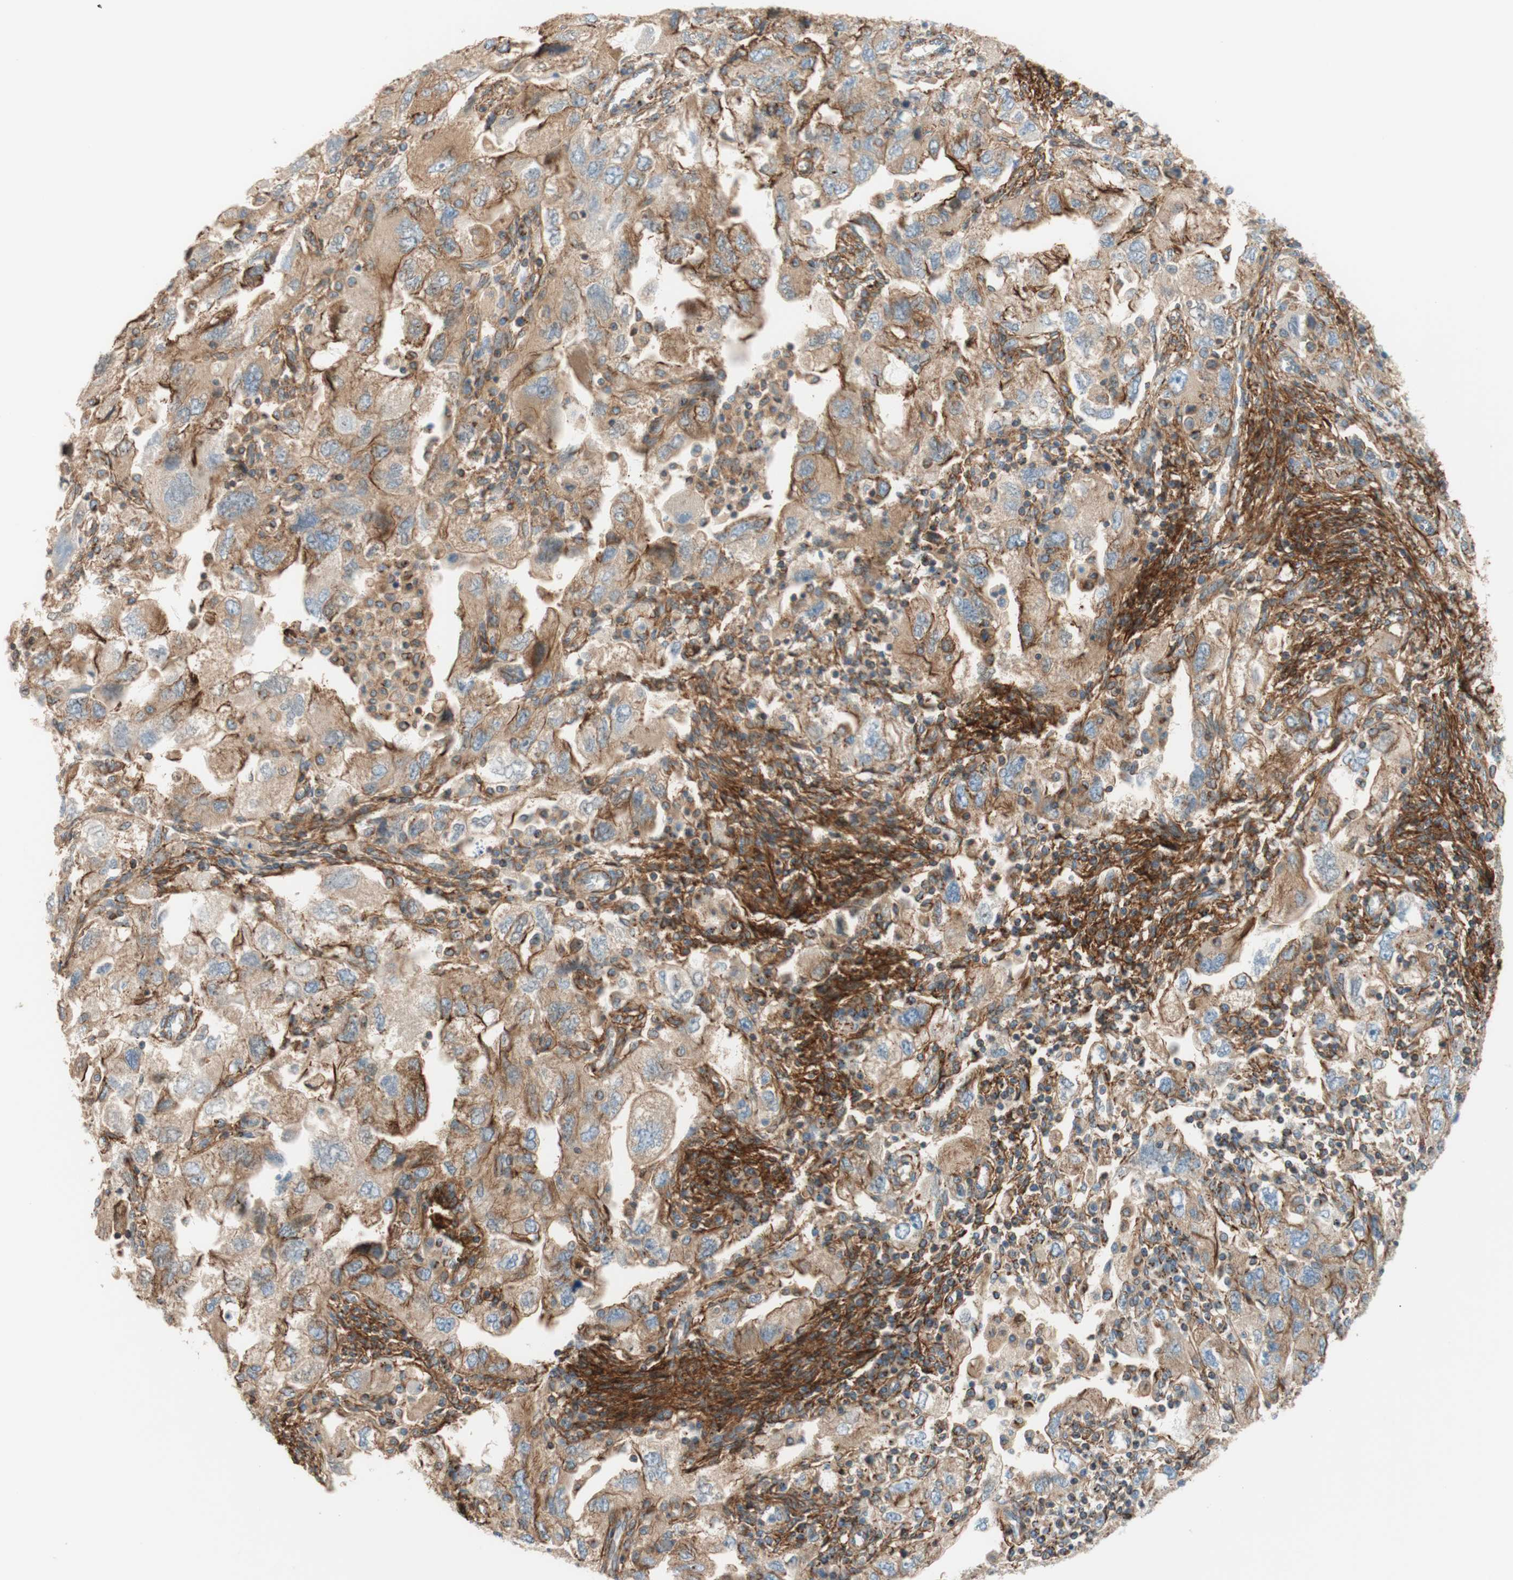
{"staining": {"intensity": "moderate", "quantity": ">75%", "location": "cytoplasmic/membranous"}, "tissue": "ovarian cancer", "cell_type": "Tumor cells", "image_type": "cancer", "snomed": [{"axis": "morphology", "description": "Carcinoma, NOS"}, {"axis": "morphology", "description": "Cystadenocarcinoma, serous, NOS"}, {"axis": "topography", "description": "Ovary"}], "caption": "Protein expression by immunohistochemistry displays moderate cytoplasmic/membranous positivity in approximately >75% of tumor cells in serous cystadenocarcinoma (ovarian).", "gene": "VPS26A", "patient": {"sex": "female", "age": 69}}